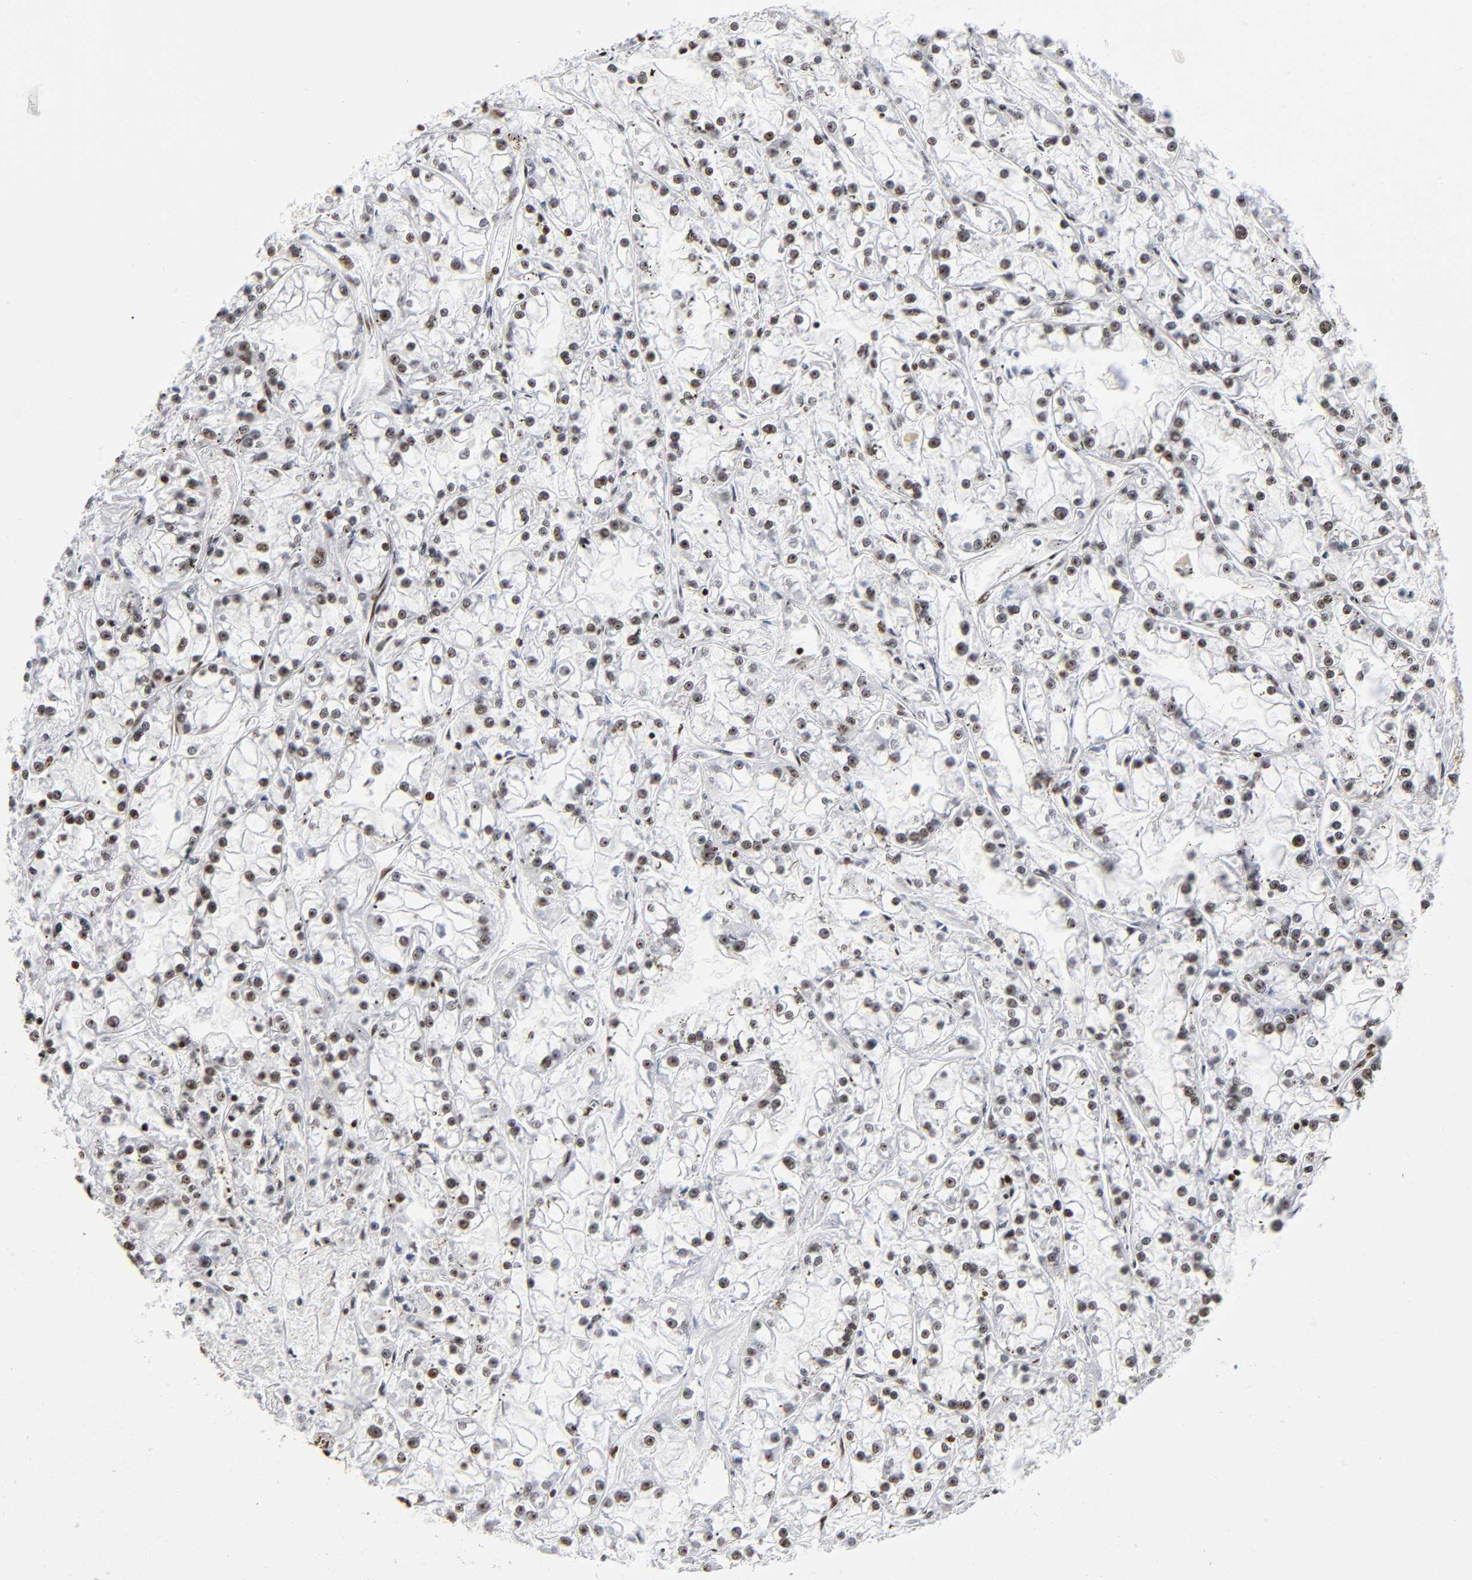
{"staining": {"intensity": "moderate", "quantity": ">75%", "location": "nuclear"}, "tissue": "renal cancer", "cell_type": "Tumor cells", "image_type": "cancer", "snomed": [{"axis": "morphology", "description": "Adenocarcinoma, NOS"}, {"axis": "topography", "description": "Kidney"}], "caption": "An image showing moderate nuclear positivity in about >75% of tumor cells in adenocarcinoma (renal), as visualized by brown immunohistochemical staining.", "gene": "UBTF", "patient": {"sex": "female", "age": 52}}